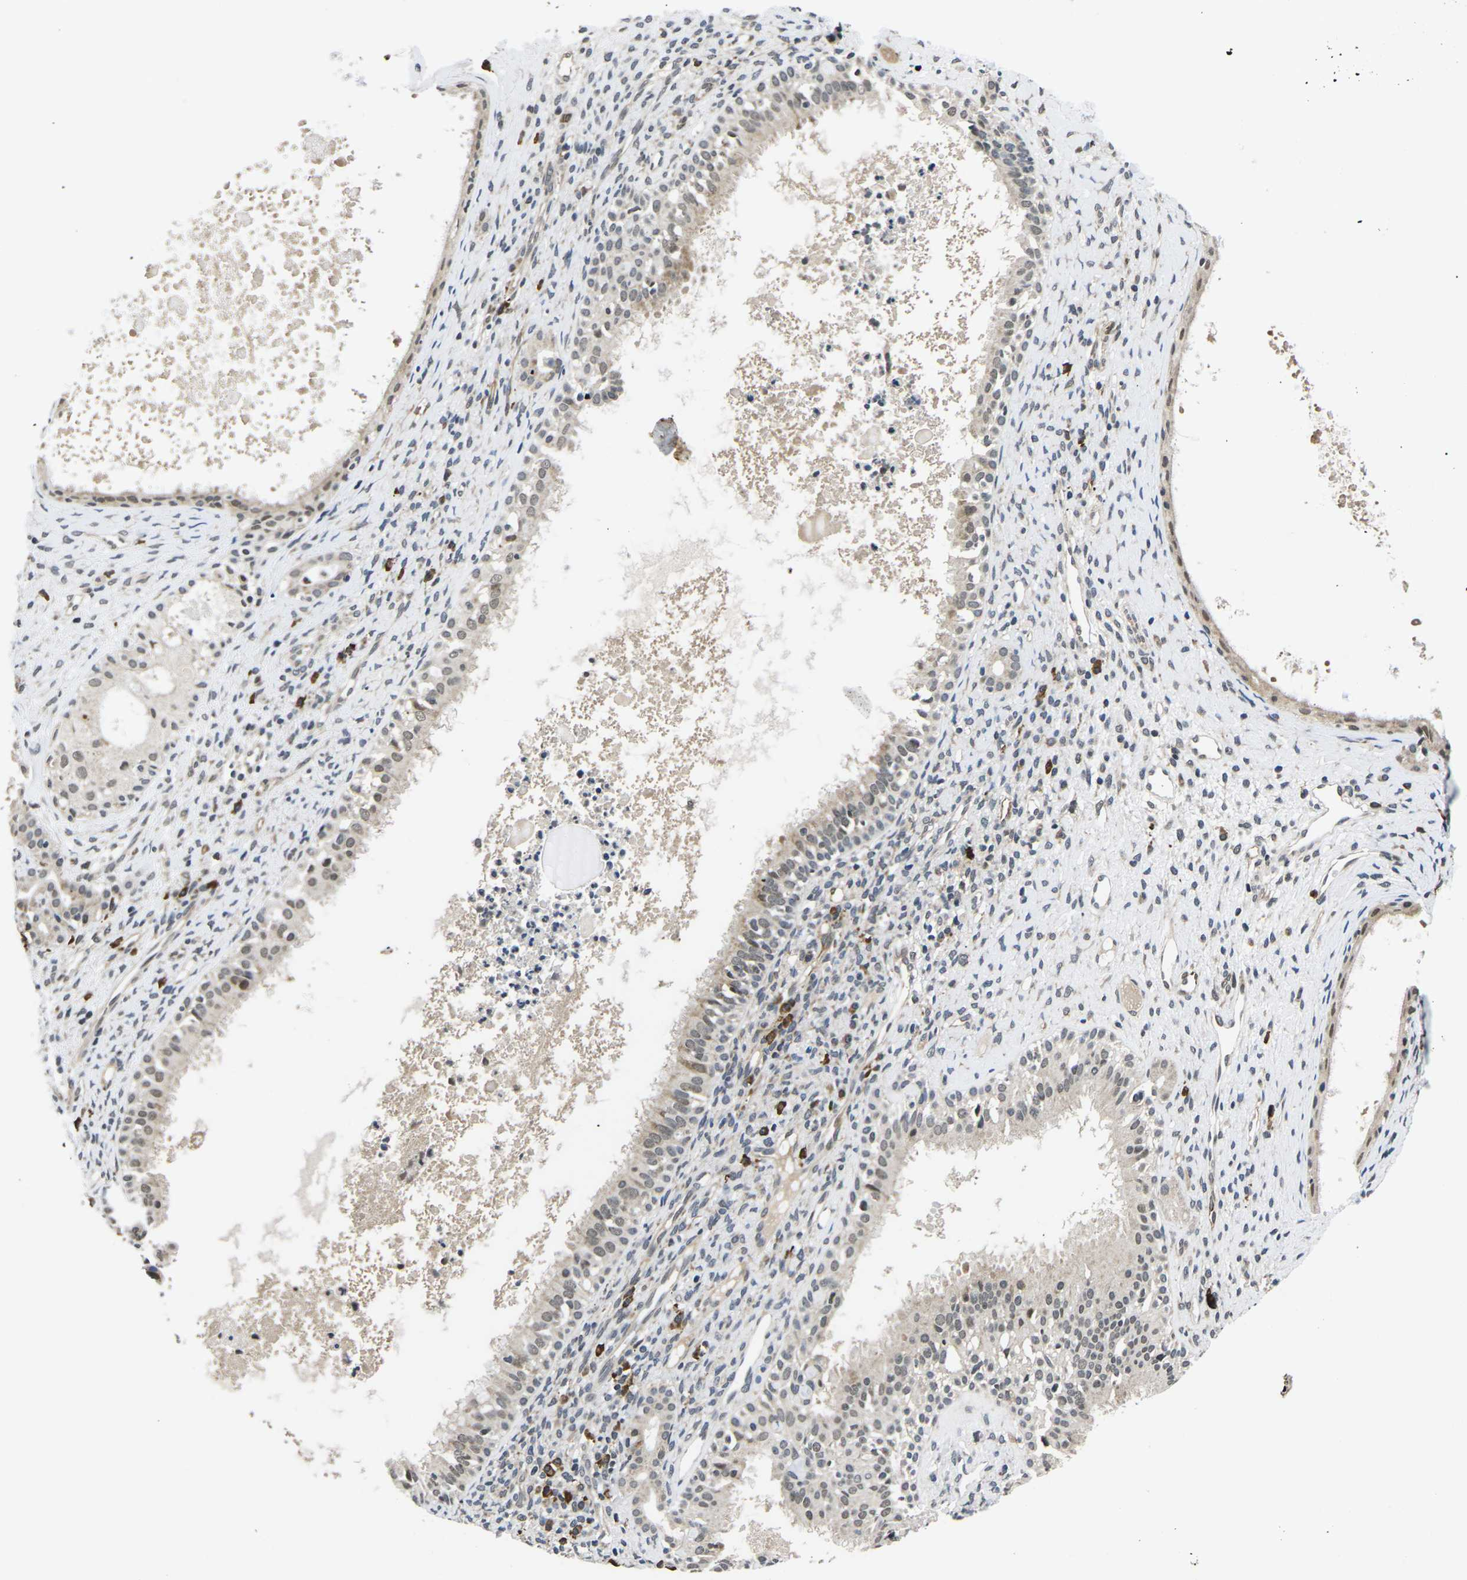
{"staining": {"intensity": "moderate", "quantity": "25%-75%", "location": "cytoplasmic/membranous,nuclear"}, "tissue": "nasopharynx", "cell_type": "Respiratory epithelial cells", "image_type": "normal", "snomed": [{"axis": "morphology", "description": "Normal tissue, NOS"}, {"axis": "topography", "description": "Nasopharynx"}], "caption": "This is an image of immunohistochemistry (IHC) staining of normal nasopharynx, which shows moderate expression in the cytoplasmic/membranous,nuclear of respiratory epithelial cells.", "gene": "CCNE1", "patient": {"sex": "male", "age": 22}}